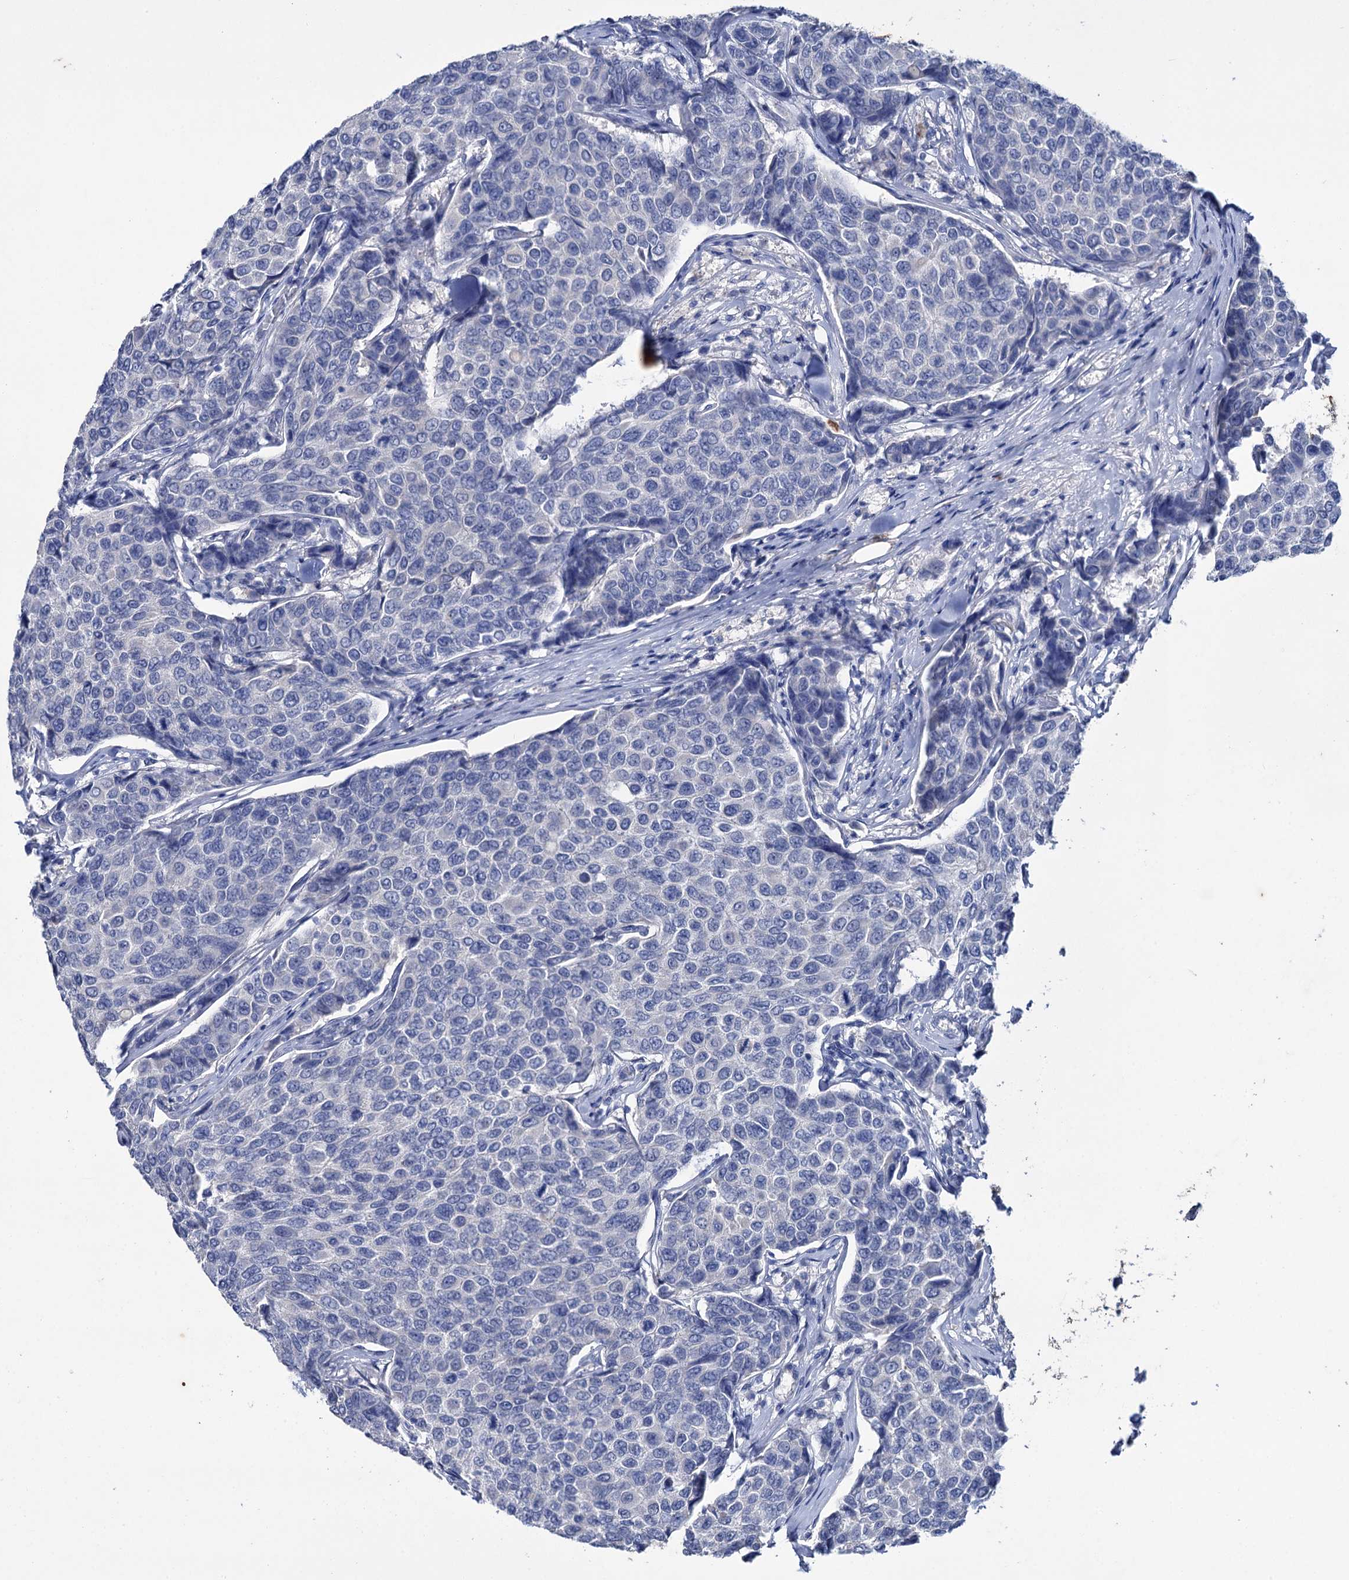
{"staining": {"intensity": "negative", "quantity": "none", "location": "none"}, "tissue": "breast cancer", "cell_type": "Tumor cells", "image_type": "cancer", "snomed": [{"axis": "morphology", "description": "Duct carcinoma"}, {"axis": "topography", "description": "Breast"}], "caption": "Breast cancer (infiltrating ductal carcinoma) stained for a protein using IHC reveals no expression tumor cells.", "gene": "LYZL4", "patient": {"sex": "female", "age": 55}}